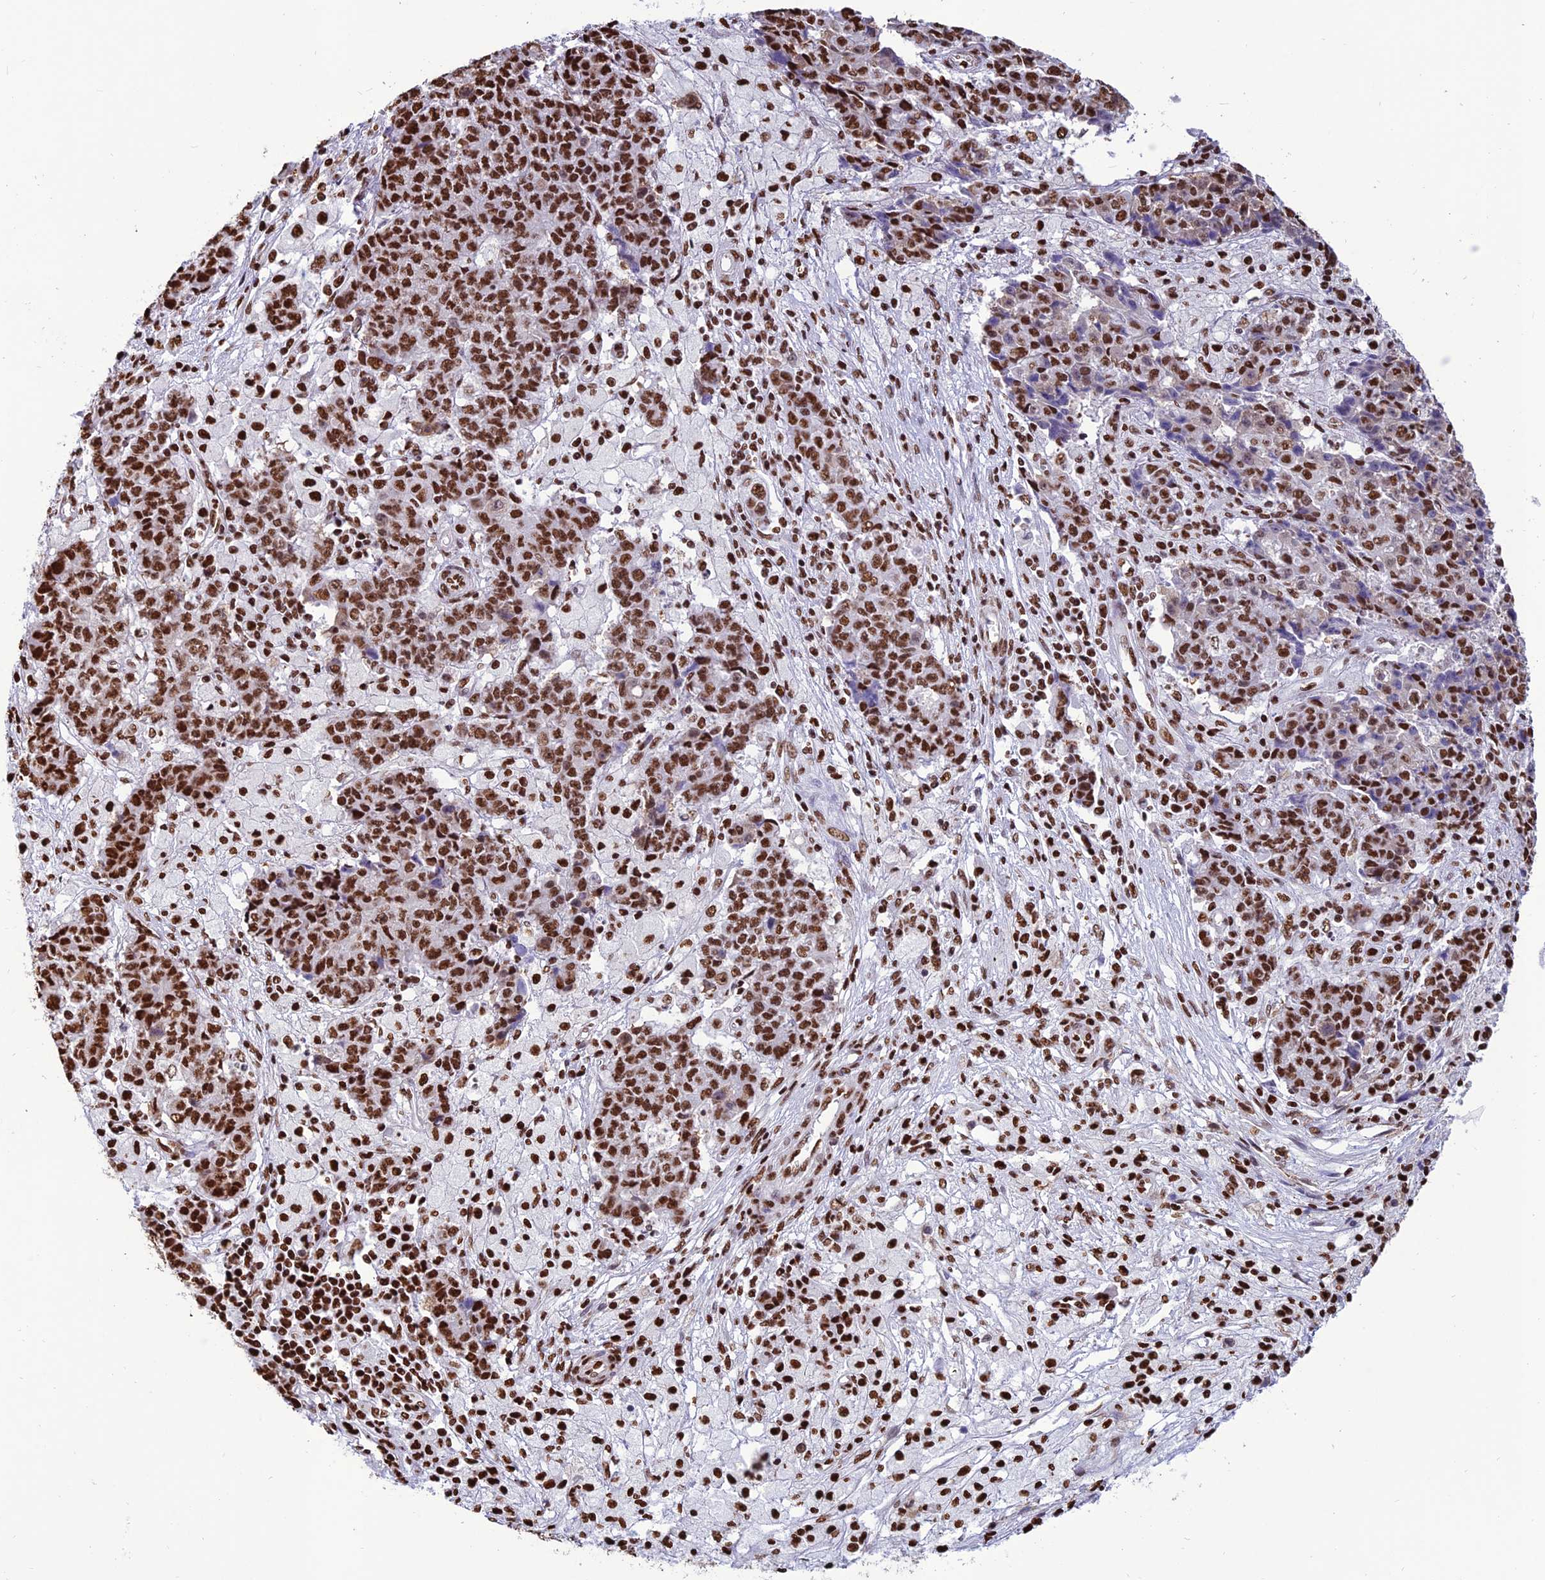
{"staining": {"intensity": "strong", "quantity": ">75%", "location": "nuclear"}, "tissue": "ovarian cancer", "cell_type": "Tumor cells", "image_type": "cancer", "snomed": [{"axis": "morphology", "description": "Carcinoma, endometroid"}, {"axis": "topography", "description": "Ovary"}], "caption": "The micrograph displays staining of ovarian endometroid carcinoma, revealing strong nuclear protein staining (brown color) within tumor cells.", "gene": "INO80E", "patient": {"sex": "female", "age": 42}}